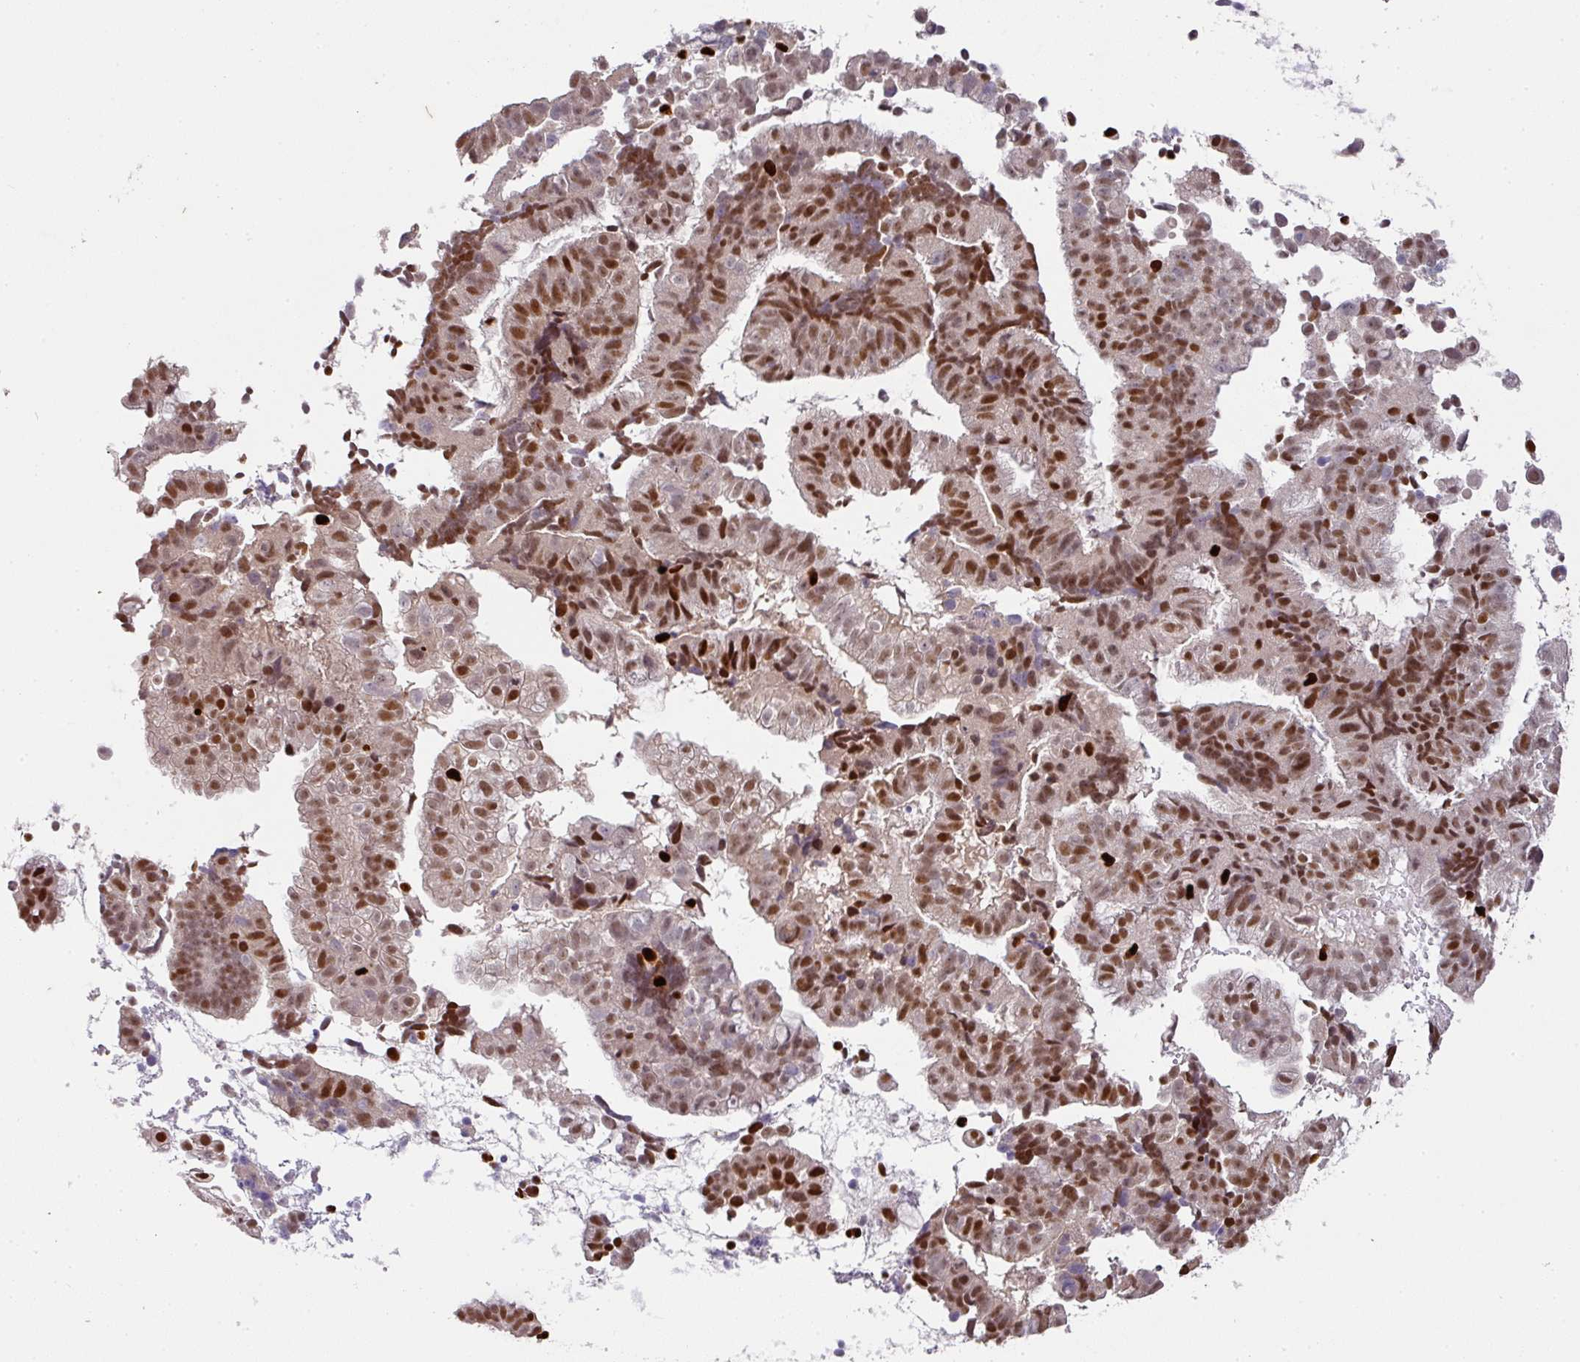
{"staining": {"intensity": "moderate", "quantity": ">75%", "location": "nuclear"}, "tissue": "endometrial cancer", "cell_type": "Tumor cells", "image_type": "cancer", "snomed": [{"axis": "morphology", "description": "Adenocarcinoma, NOS"}, {"axis": "topography", "description": "Endometrium"}], "caption": "This is a histology image of immunohistochemistry staining of endometrial cancer, which shows moderate positivity in the nuclear of tumor cells.", "gene": "SAMHD1", "patient": {"sex": "female", "age": 76}}